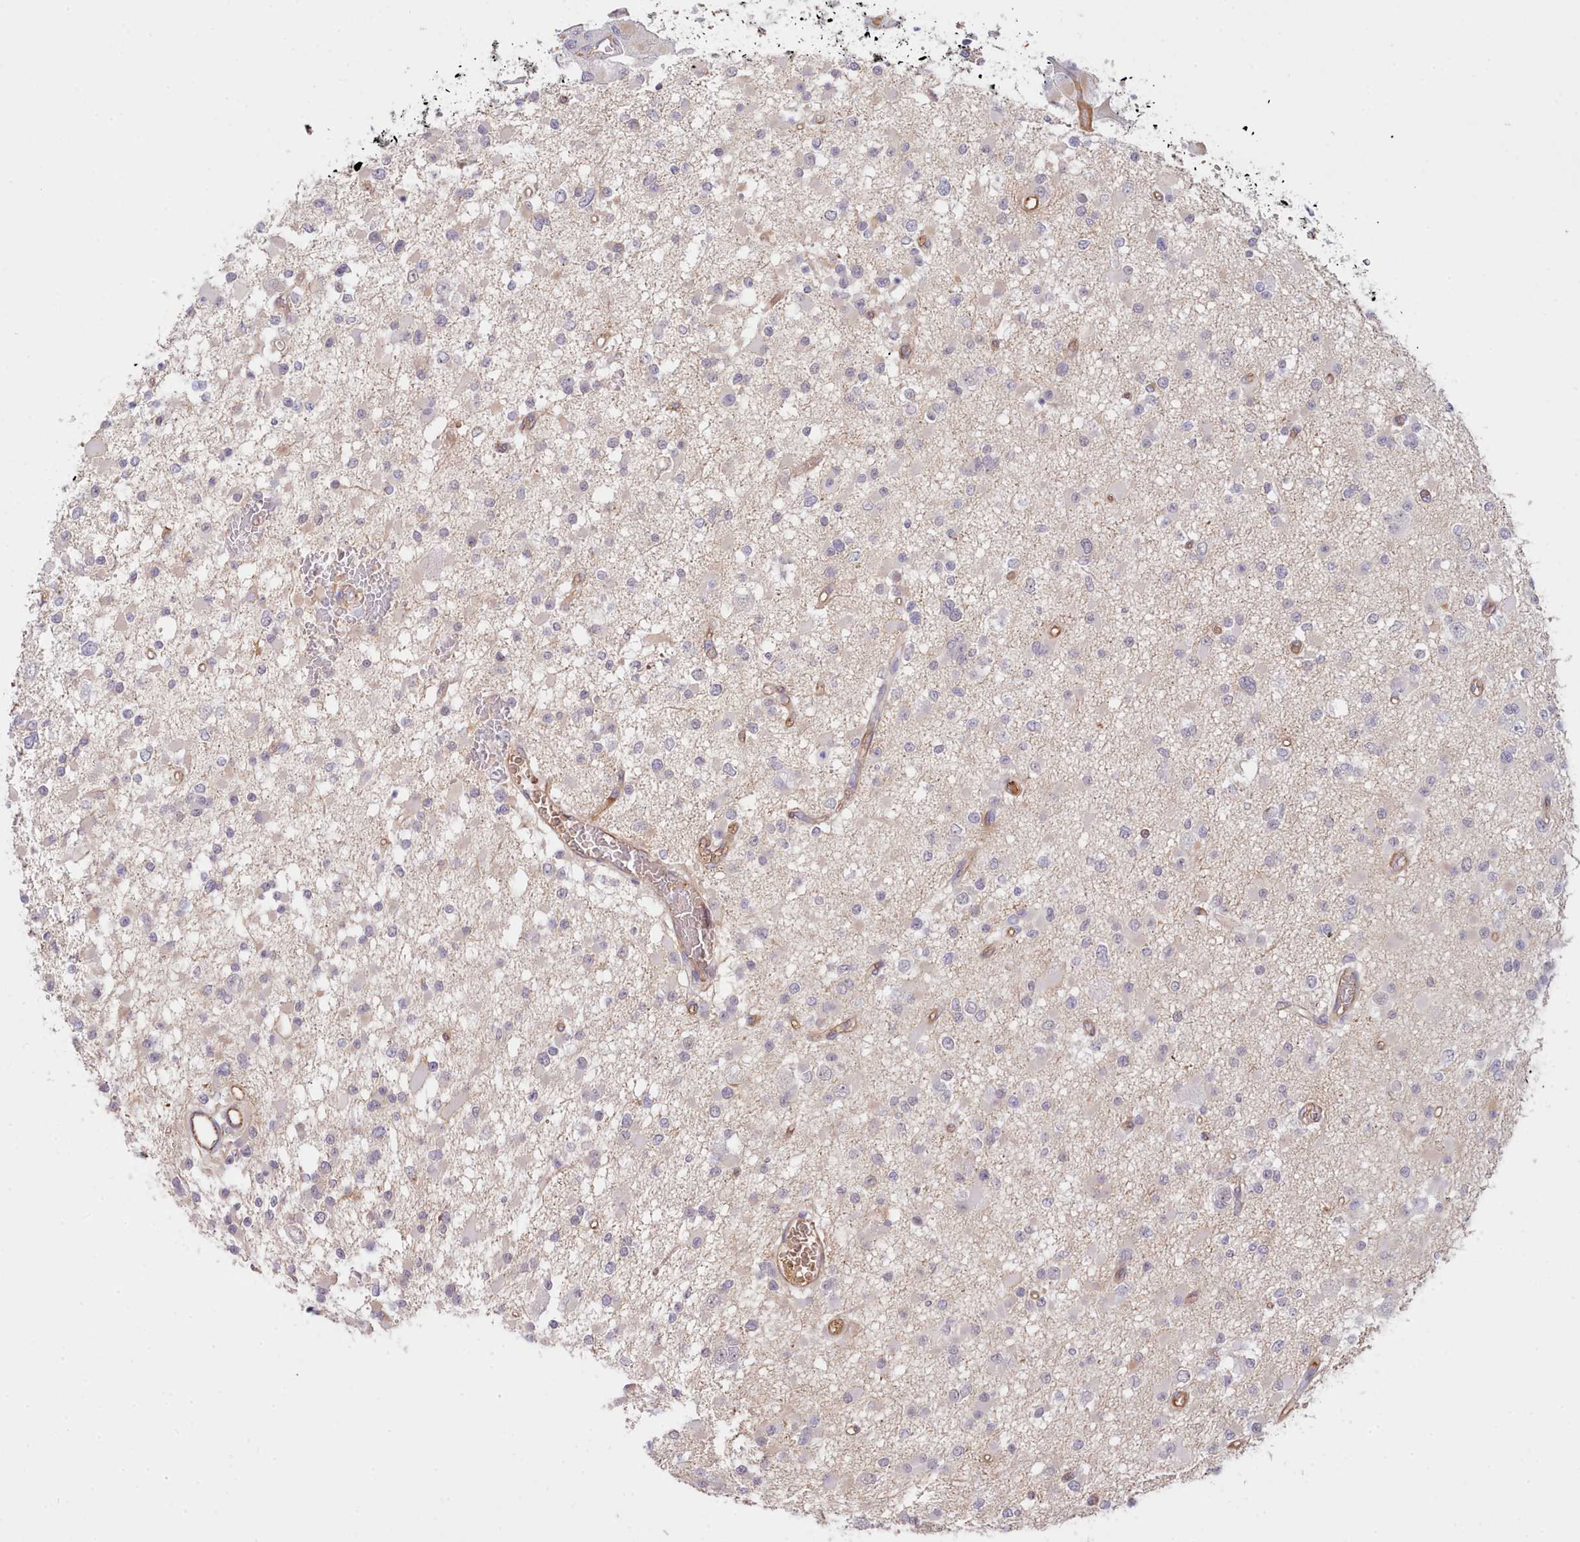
{"staining": {"intensity": "negative", "quantity": "none", "location": "none"}, "tissue": "glioma", "cell_type": "Tumor cells", "image_type": "cancer", "snomed": [{"axis": "morphology", "description": "Glioma, malignant, Low grade"}, {"axis": "topography", "description": "Brain"}], "caption": "DAB immunohistochemical staining of glioma shows no significant expression in tumor cells.", "gene": "ZC3H13", "patient": {"sex": "female", "age": 22}}